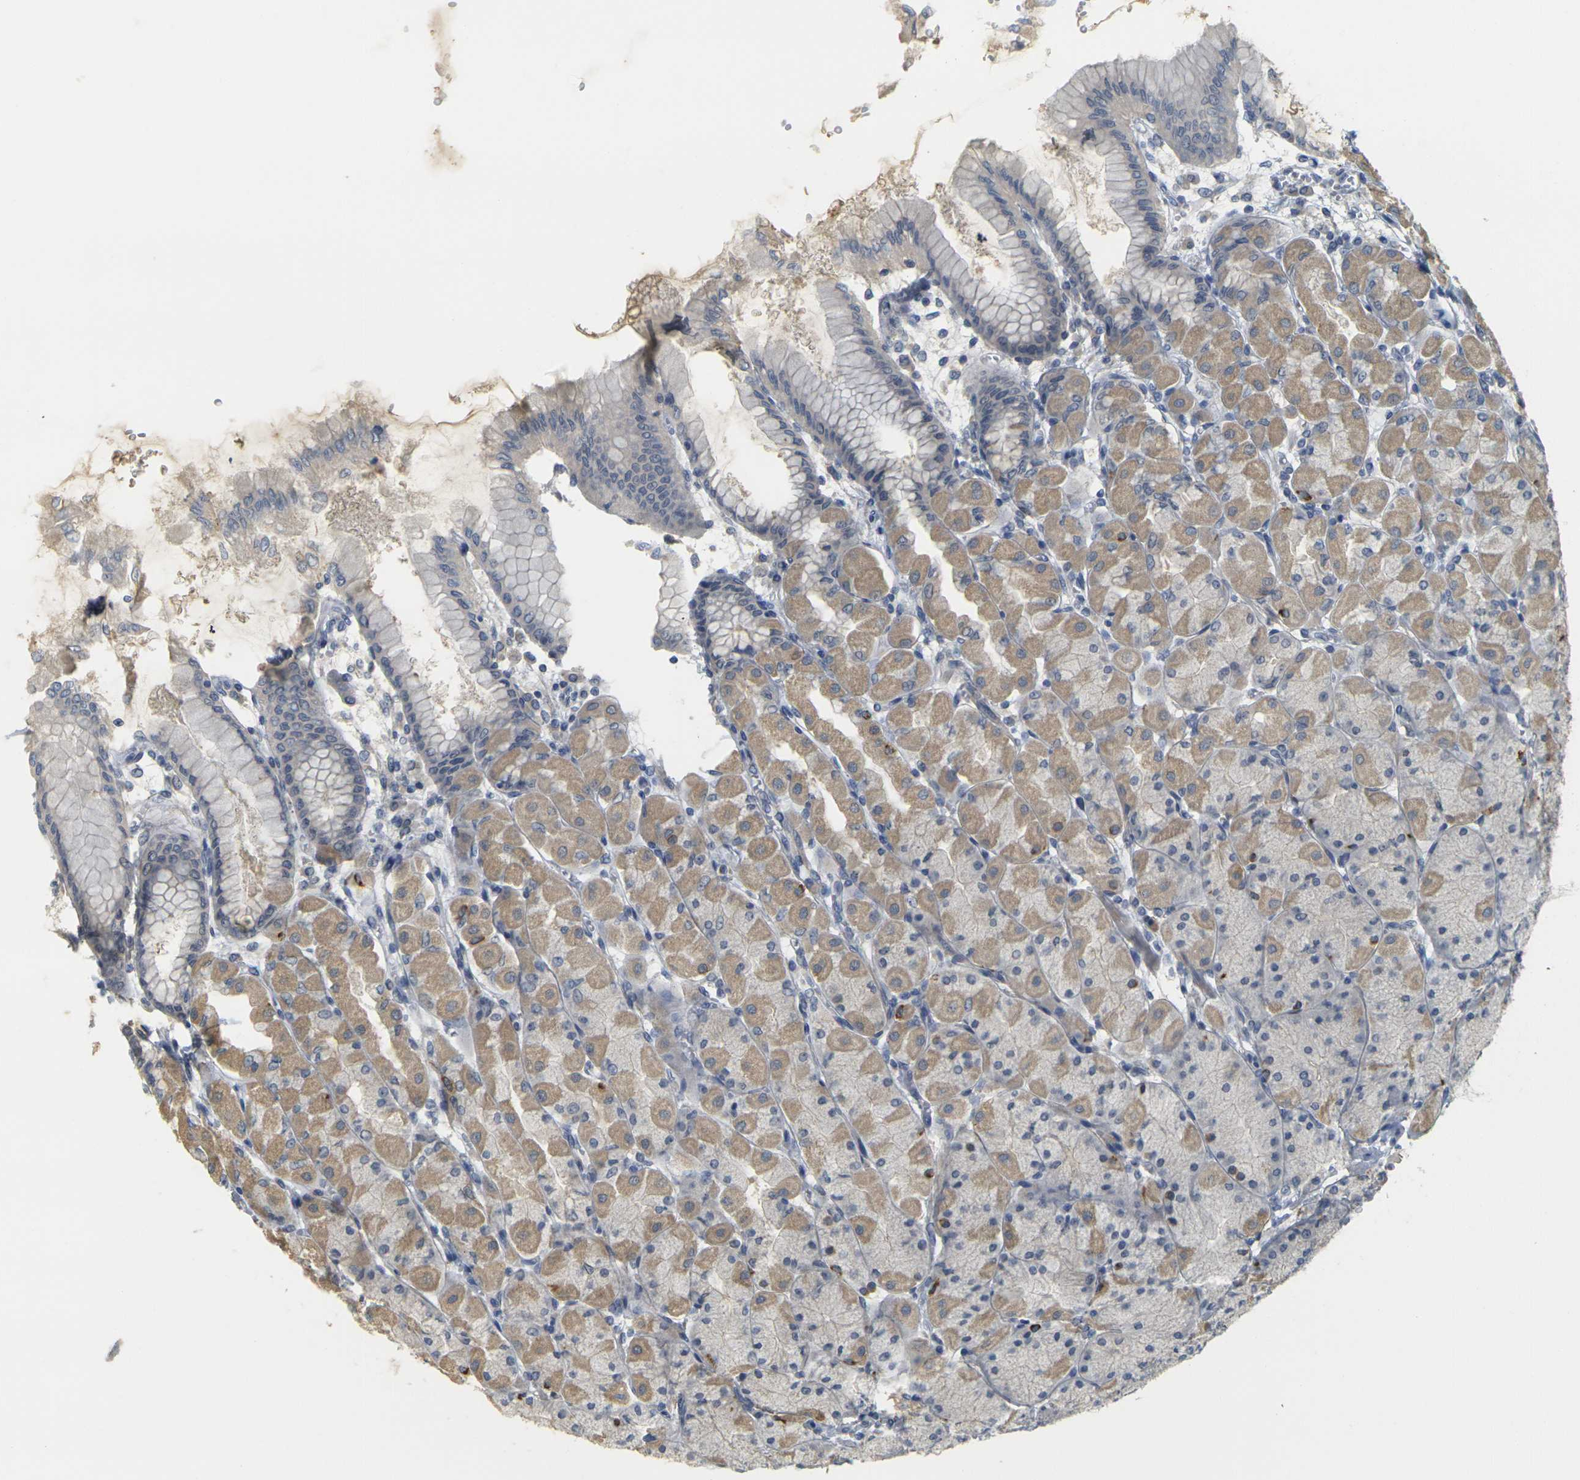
{"staining": {"intensity": "moderate", "quantity": "25%-75%", "location": "cytoplasmic/membranous"}, "tissue": "stomach", "cell_type": "Glandular cells", "image_type": "normal", "snomed": [{"axis": "morphology", "description": "Normal tissue, NOS"}, {"axis": "topography", "description": "Stomach, upper"}], "caption": "Stomach stained with immunohistochemistry reveals moderate cytoplasmic/membranous expression in about 25%-75% of glandular cells. (Stains: DAB in brown, nuclei in blue, Microscopy: brightfield microscopy at high magnification).", "gene": "GDAP1", "patient": {"sex": "female", "age": 56}}